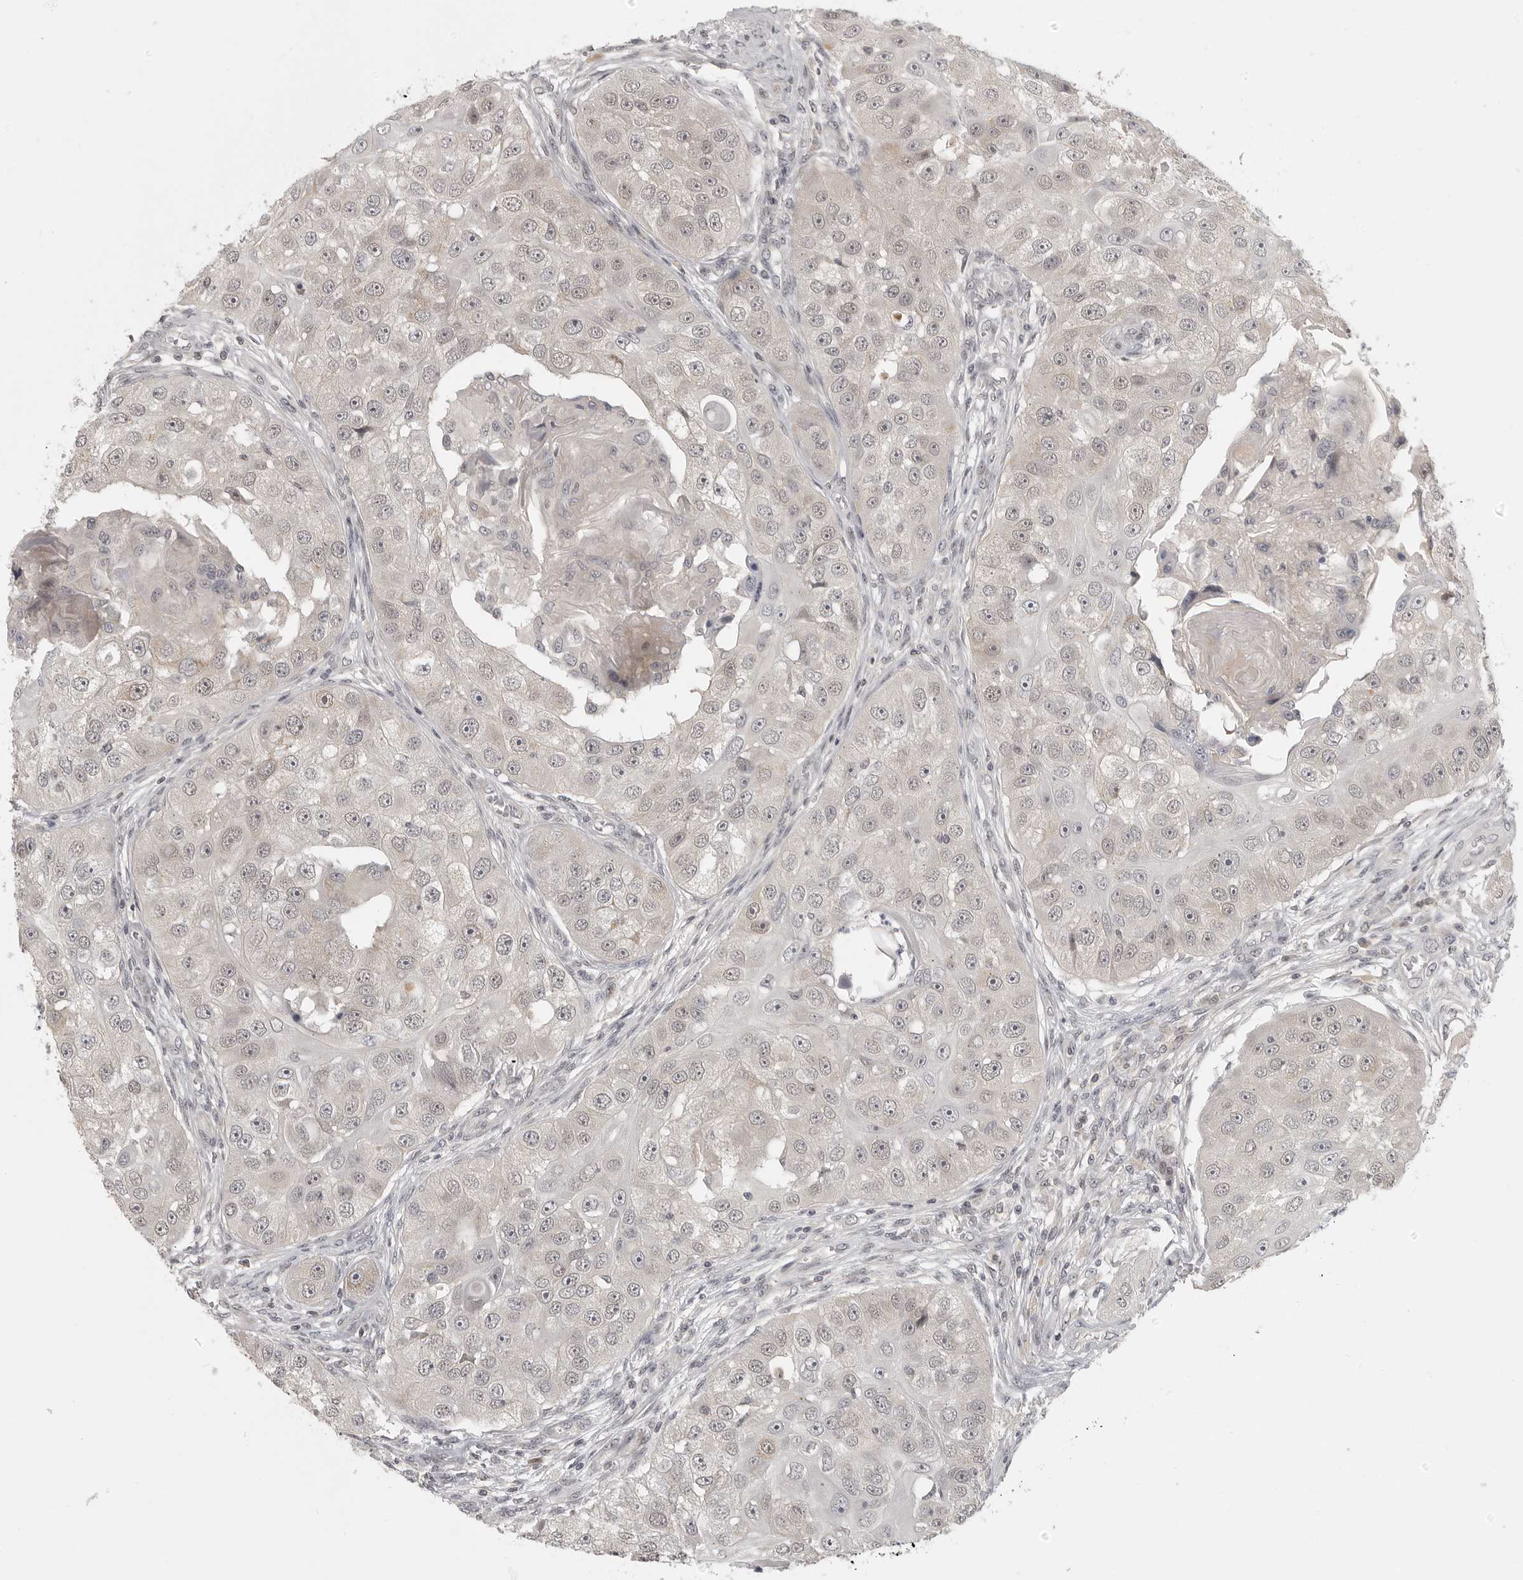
{"staining": {"intensity": "weak", "quantity": "25%-75%", "location": "nuclear"}, "tissue": "head and neck cancer", "cell_type": "Tumor cells", "image_type": "cancer", "snomed": [{"axis": "morphology", "description": "Normal tissue, NOS"}, {"axis": "morphology", "description": "Squamous cell carcinoma, NOS"}, {"axis": "topography", "description": "Skeletal muscle"}, {"axis": "topography", "description": "Head-Neck"}], "caption": "Human head and neck cancer (squamous cell carcinoma) stained with a brown dye shows weak nuclear positive staining in about 25%-75% of tumor cells.", "gene": "UROD", "patient": {"sex": "male", "age": 51}}